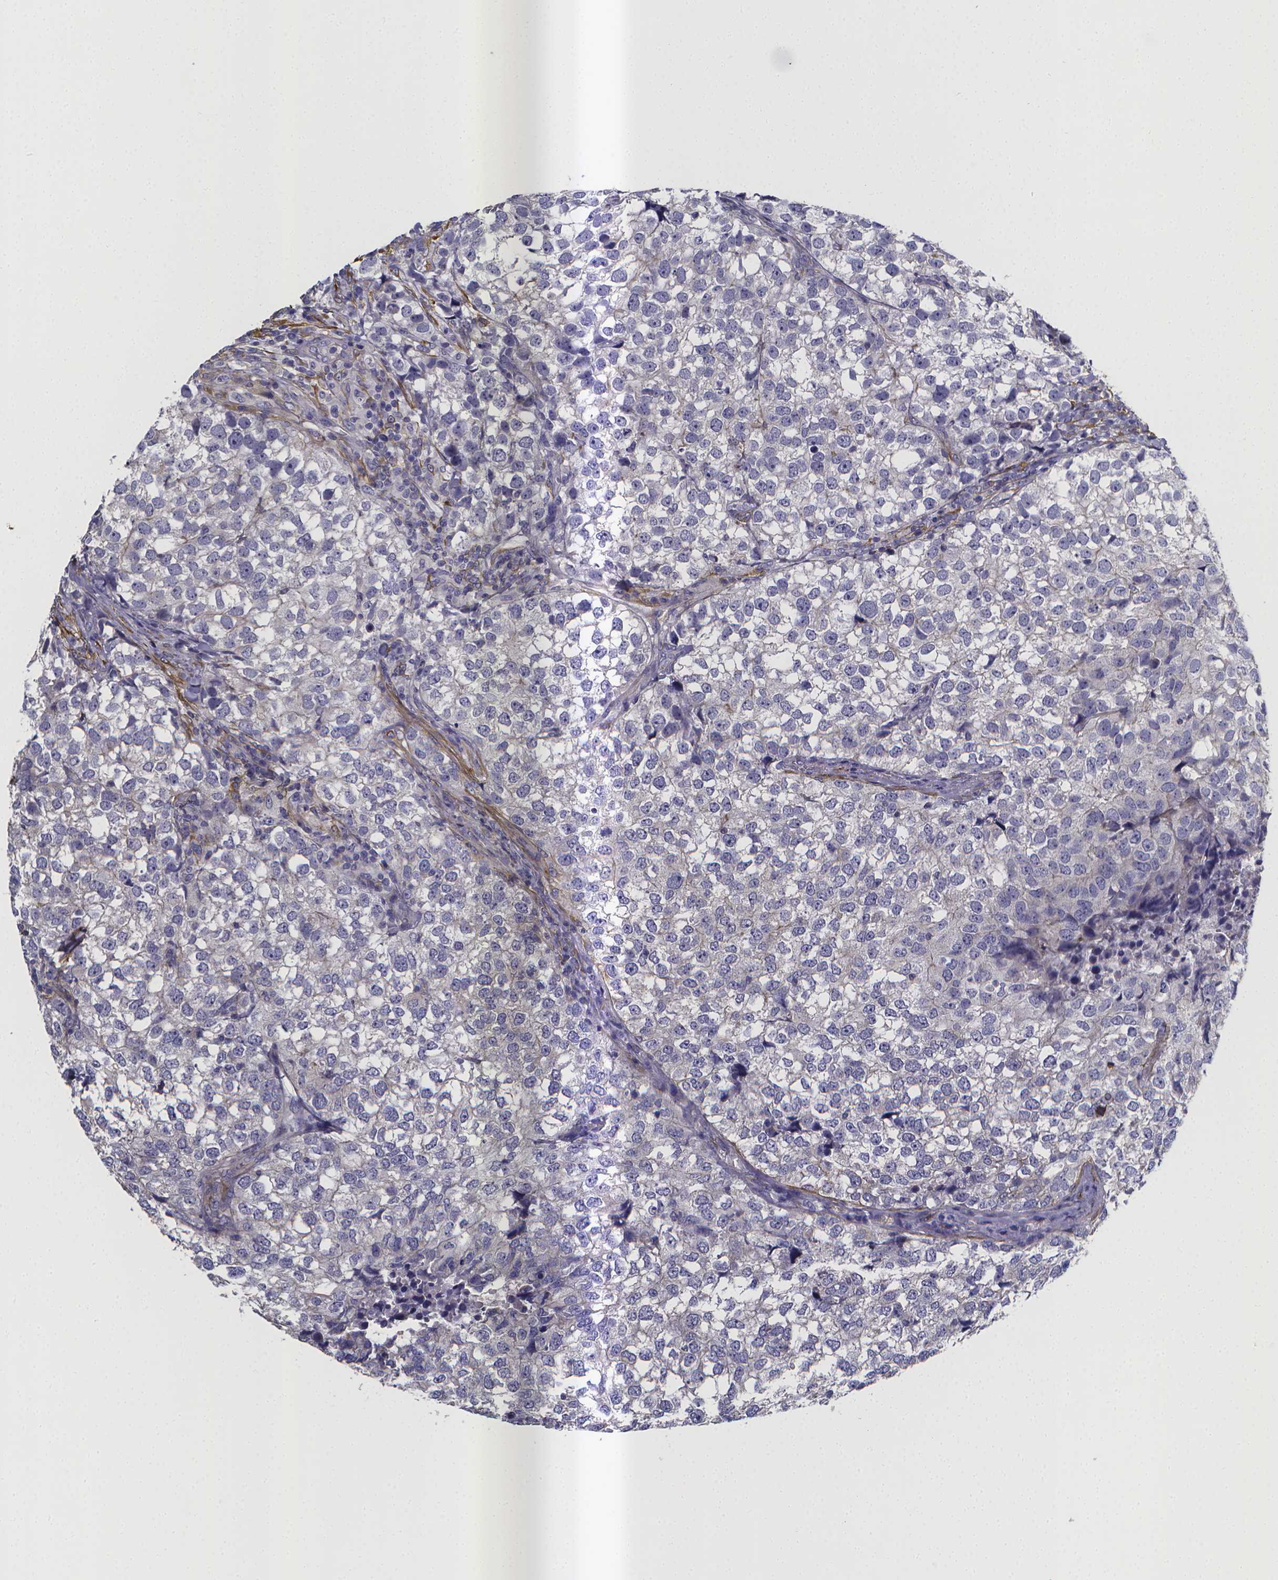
{"staining": {"intensity": "negative", "quantity": "none", "location": "none"}, "tissue": "breast cancer", "cell_type": "Tumor cells", "image_type": "cancer", "snomed": [{"axis": "morphology", "description": "Duct carcinoma"}, {"axis": "topography", "description": "Breast"}], "caption": "DAB immunohistochemical staining of invasive ductal carcinoma (breast) demonstrates no significant positivity in tumor cells.", "gene": "RERG", "patient": {"sex": "female", "age": 30}}